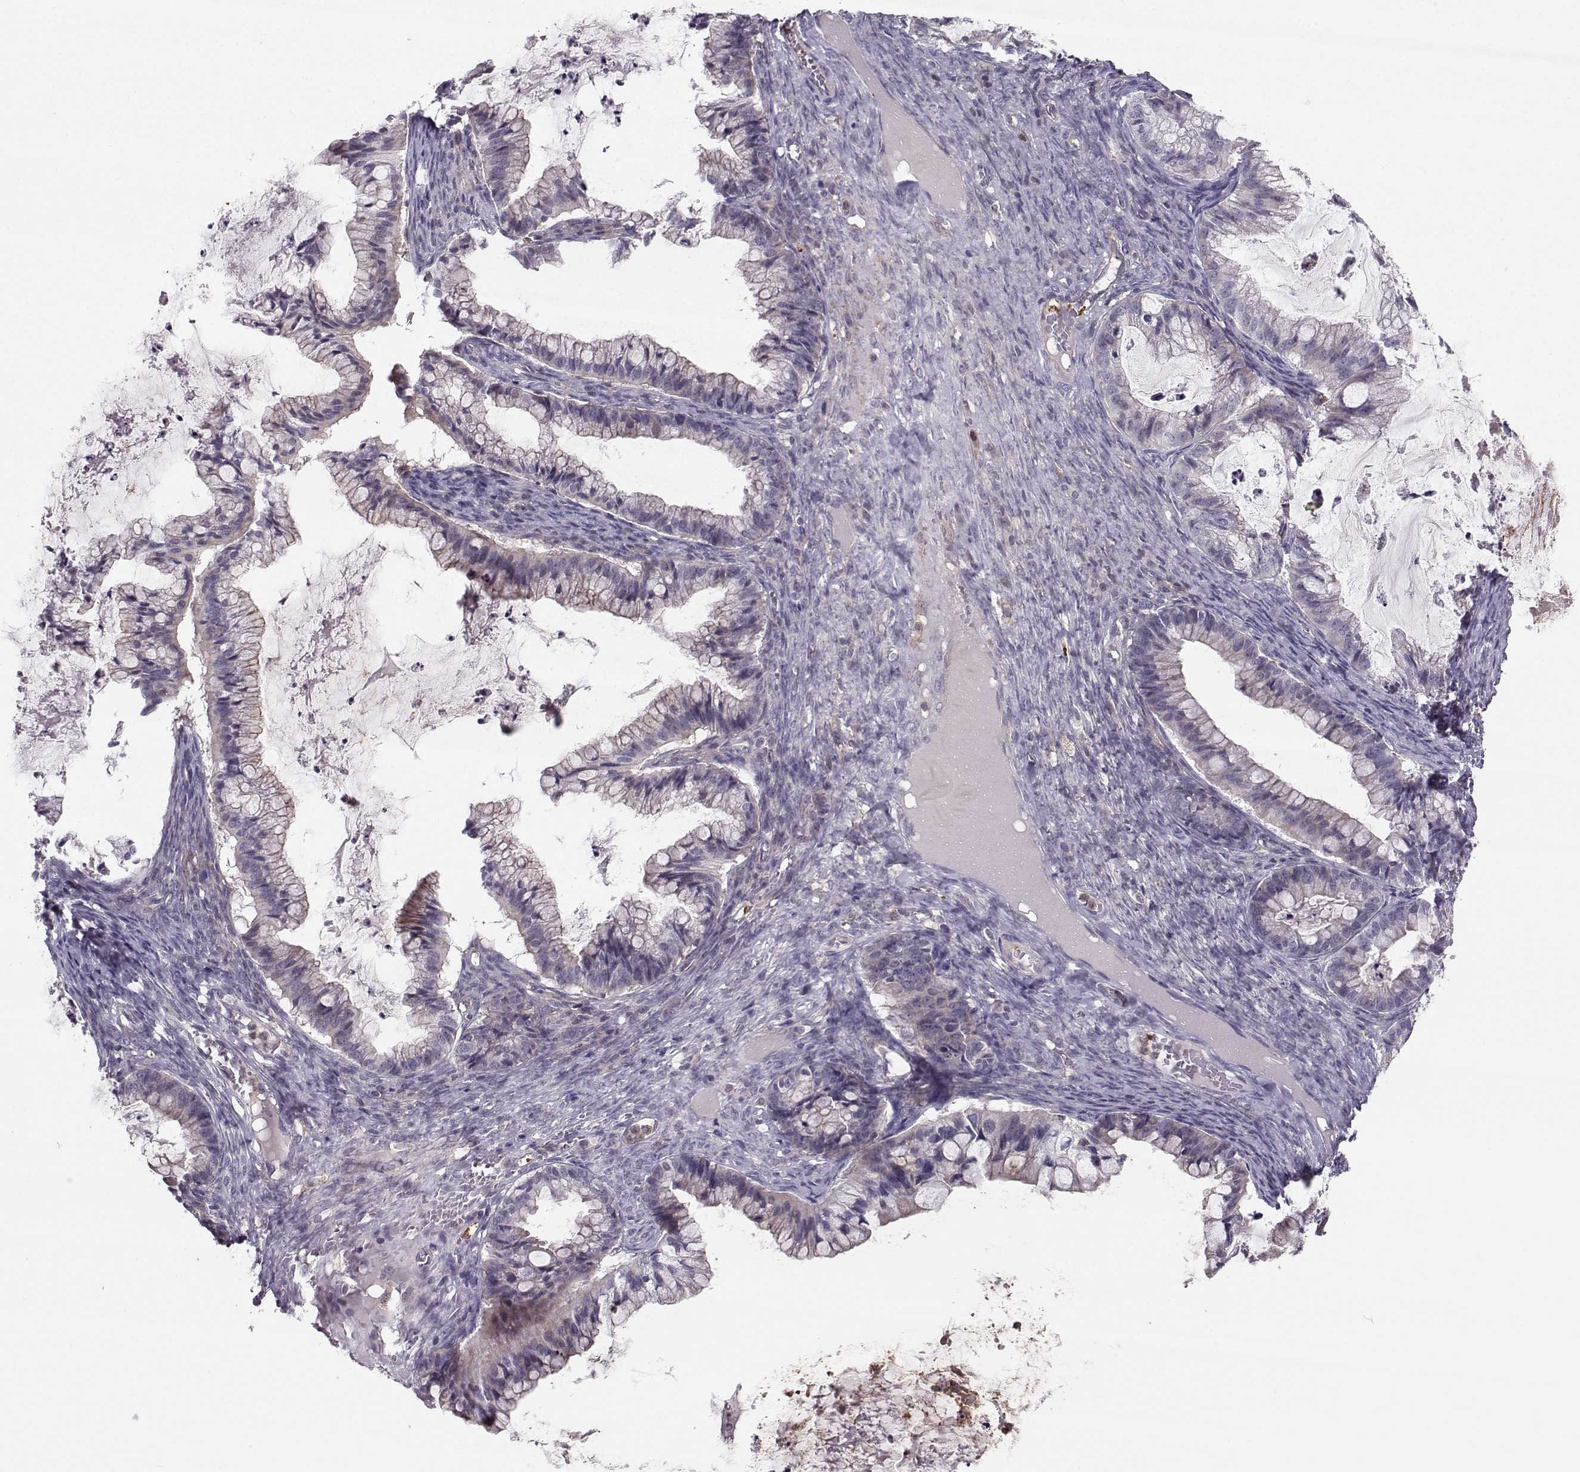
{"staining": {"intensity": "negative", "quantity": "none", "location": "none"}, "tissue": "ovarian cancer", "cell_type": "Tumor cells", "image_type": "cancer", "snomed": [{"axis": "morphology", "description": "Cystadenocarcinoma, mucinous, NOS"}, {"axis": "topography", "description": "Ovary"}], "caption": "High power microscopy image of an immunohistochemistry image of ovarian cancer, revealing no significant expression in tumor cells.", "gene": "ASB16", "patient": {"sex": "female", "age": 57}}